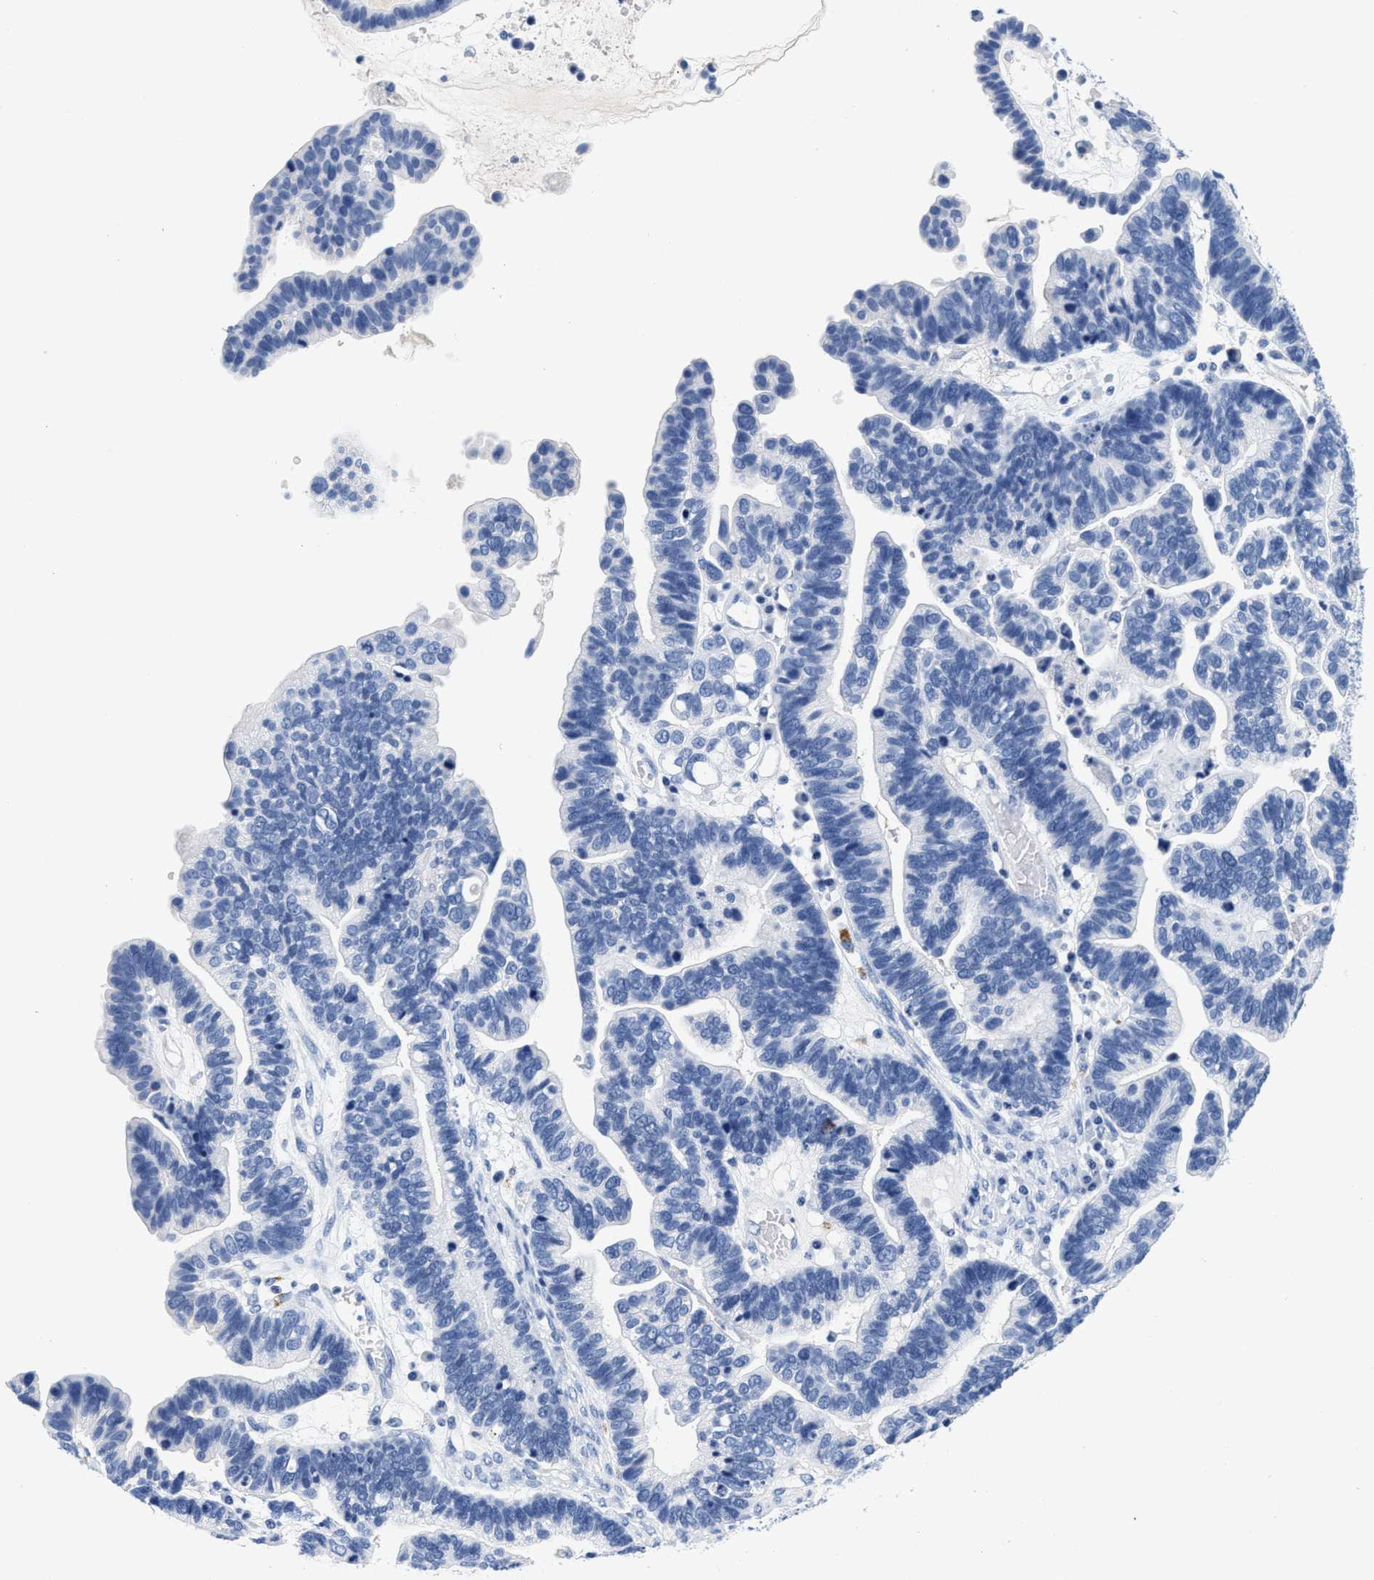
{"staining": {"intensity": "negative", "quantity": "none", "location": "none"}, "tissue": "ovarian cancer", "cell_type": "Tumor cells", "image_type": "cancer", "snomed": [{"axis": "morphology", "description": "Cystadenocarcinoma, serous, NOS"}, {"axis": "topography", "description": "Ovary"}], "caption": "Immunohistochemistry photomicrograph of human ovarian cancer (serous cystadenocarcinoma) stained for a protein (brown), which reveals no expression in tumor cells.", "gene": "TTC3", "patient": {"sex": "female", "age": 56}}